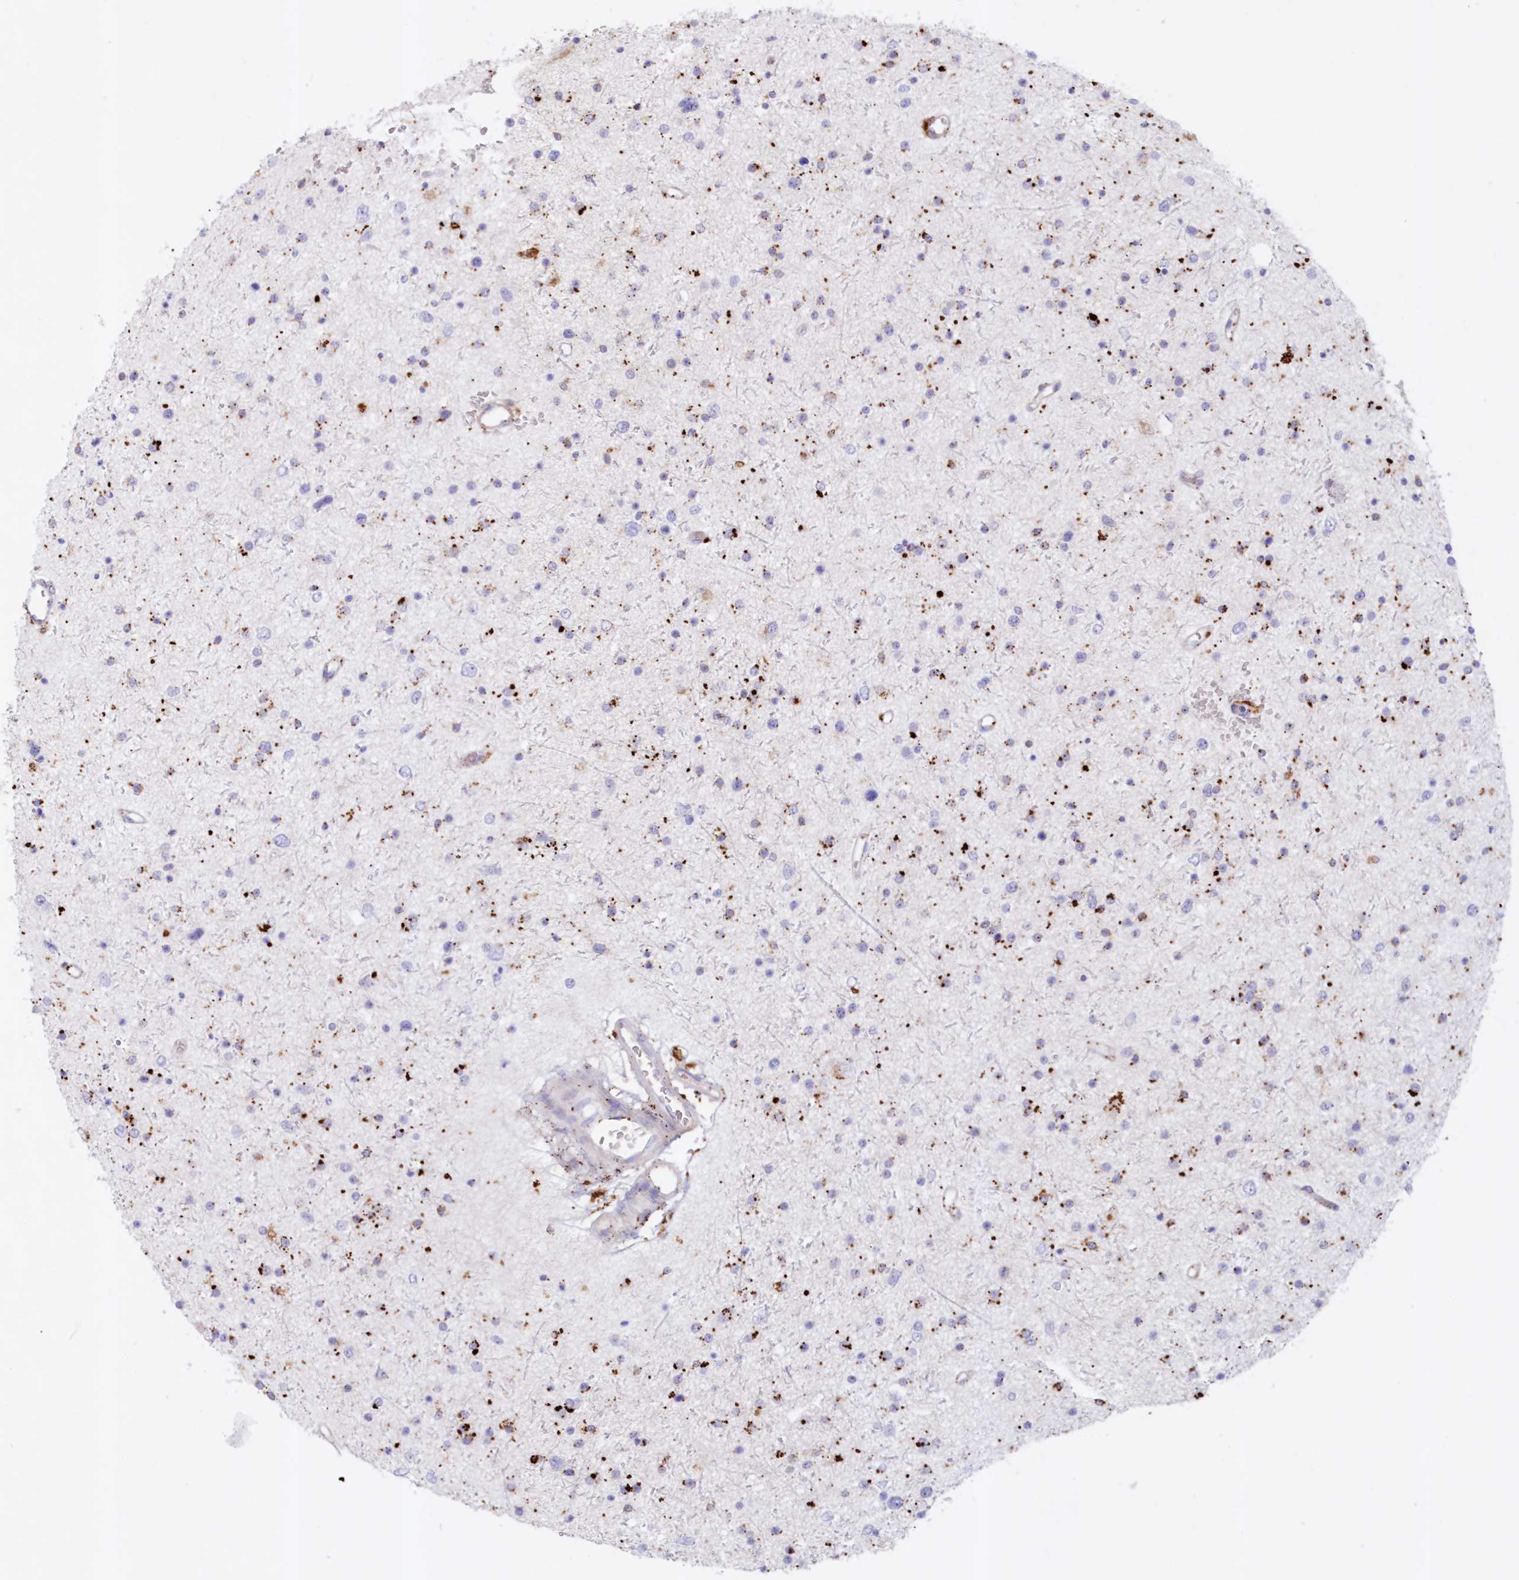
{"staining": {"intensity": "moderate", "quantity": "<25%", "location": "cytoplasmic/membranous"}, "tissue": "glioma", "cell_type": "Tumor cells", "image_type": "cancer", "snomed": [{"axis": "morphology", "description": "Glioma, malignant, Low grade"}, {"axis": "topography", "description": "Brain"}], "caption": "Brown immunohistochemical staining in malignant low-grade glioma displays moderate cytoplasmic/membranous positivity in approximately <25% of tumor cells.", "gene": "TPP1", "patient": {"sex": "female", "age": 37}}